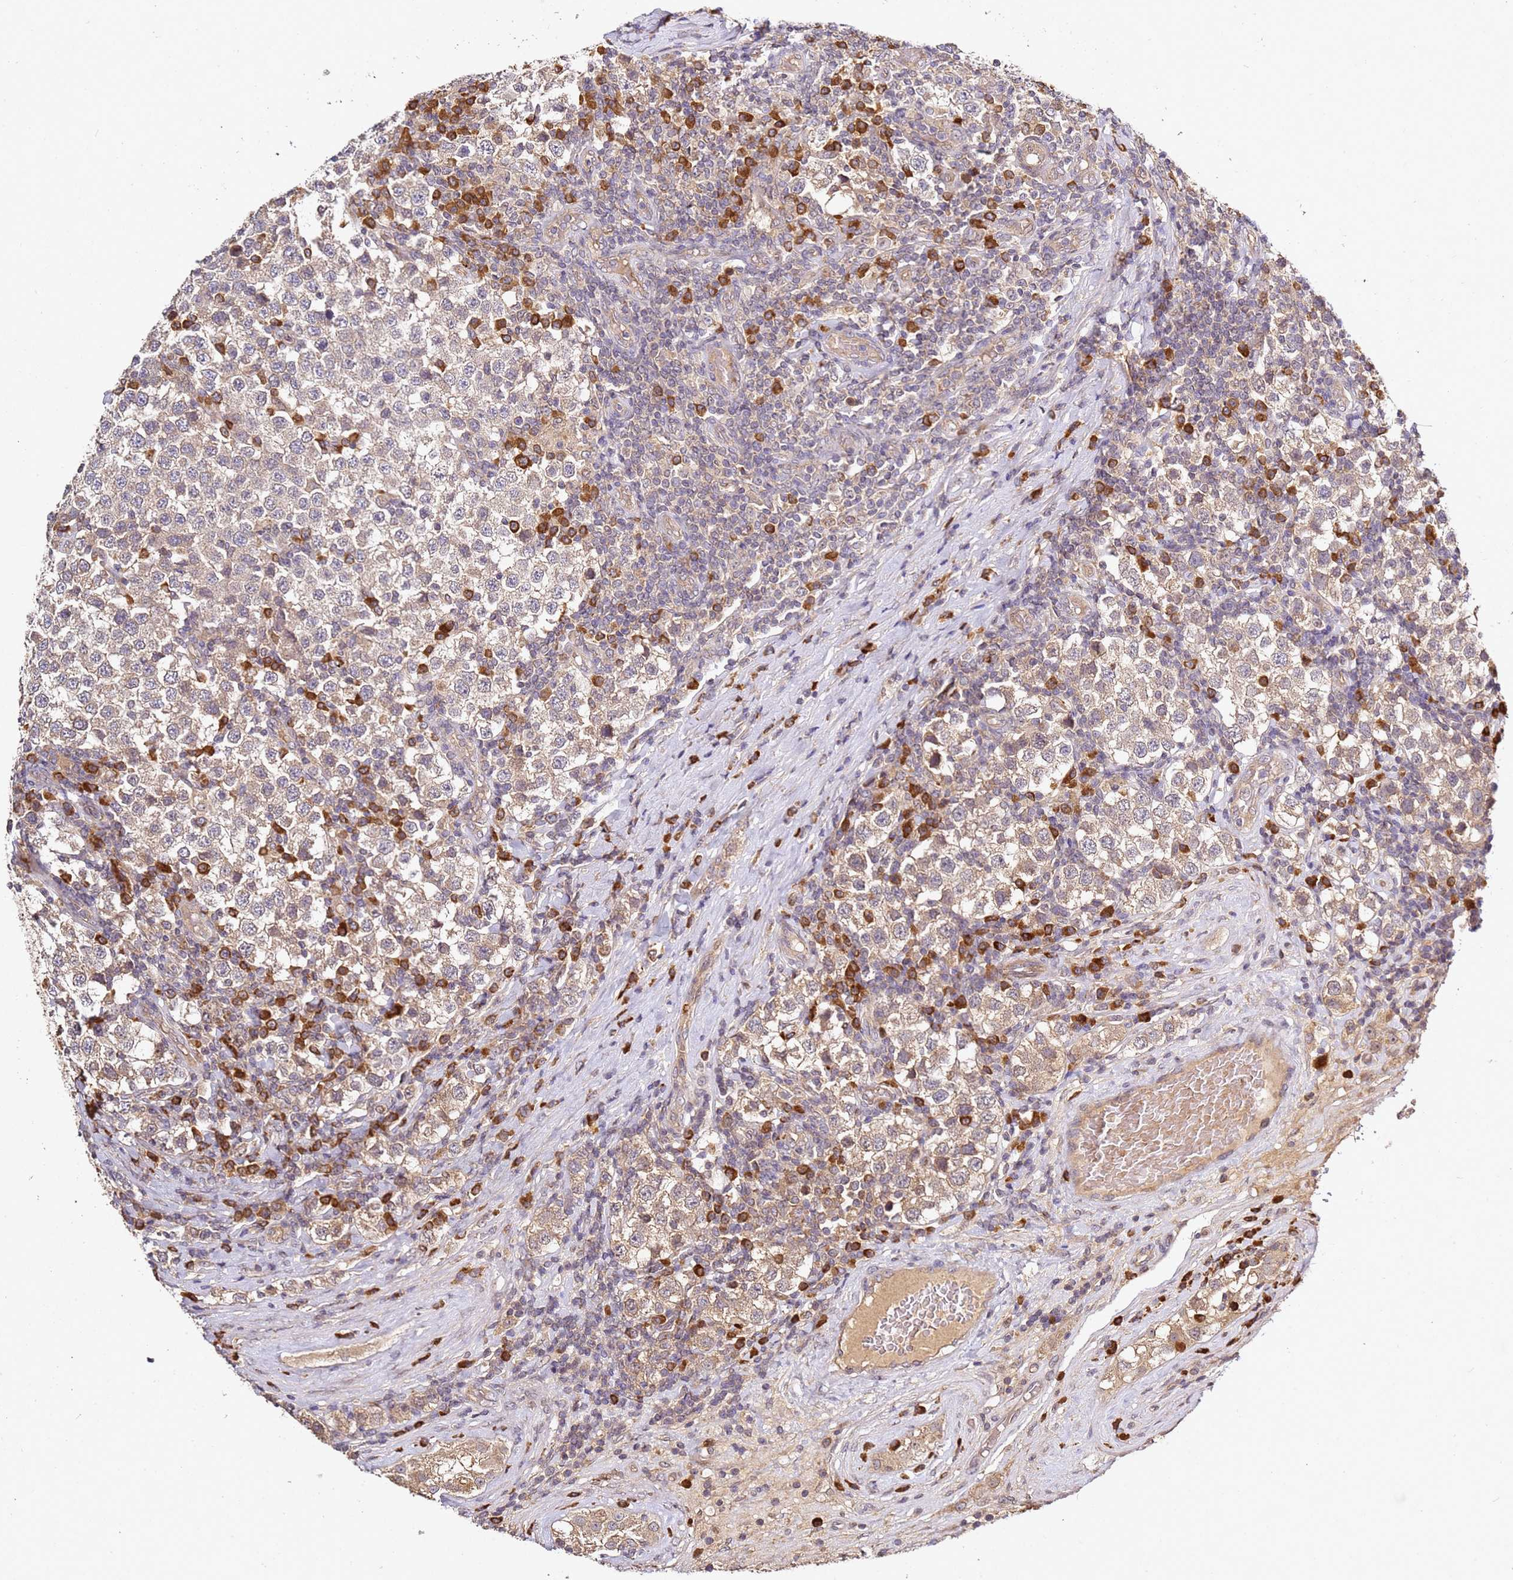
{"staining": {"intensity": "weak", "quantity": "25%-75%", "location": "cytoplasmic/membranous"}, "tissue": "testis cancer", "cell_type": "Tumor cells", "image_type": "cancer", "snomed": [{"axis": "morphology", "description": "Seminoma, NOS"}, {"axis": "topography", "description": "Testis"}], "caption": "Immunohistochemical staining of testis cancer displays low levels of weak cytoplasmic/membranous protein expression in about 25%-75% of tumor cells.", "gene": "OSBPL2", "patient": {"sex": "male", "age": 34}}